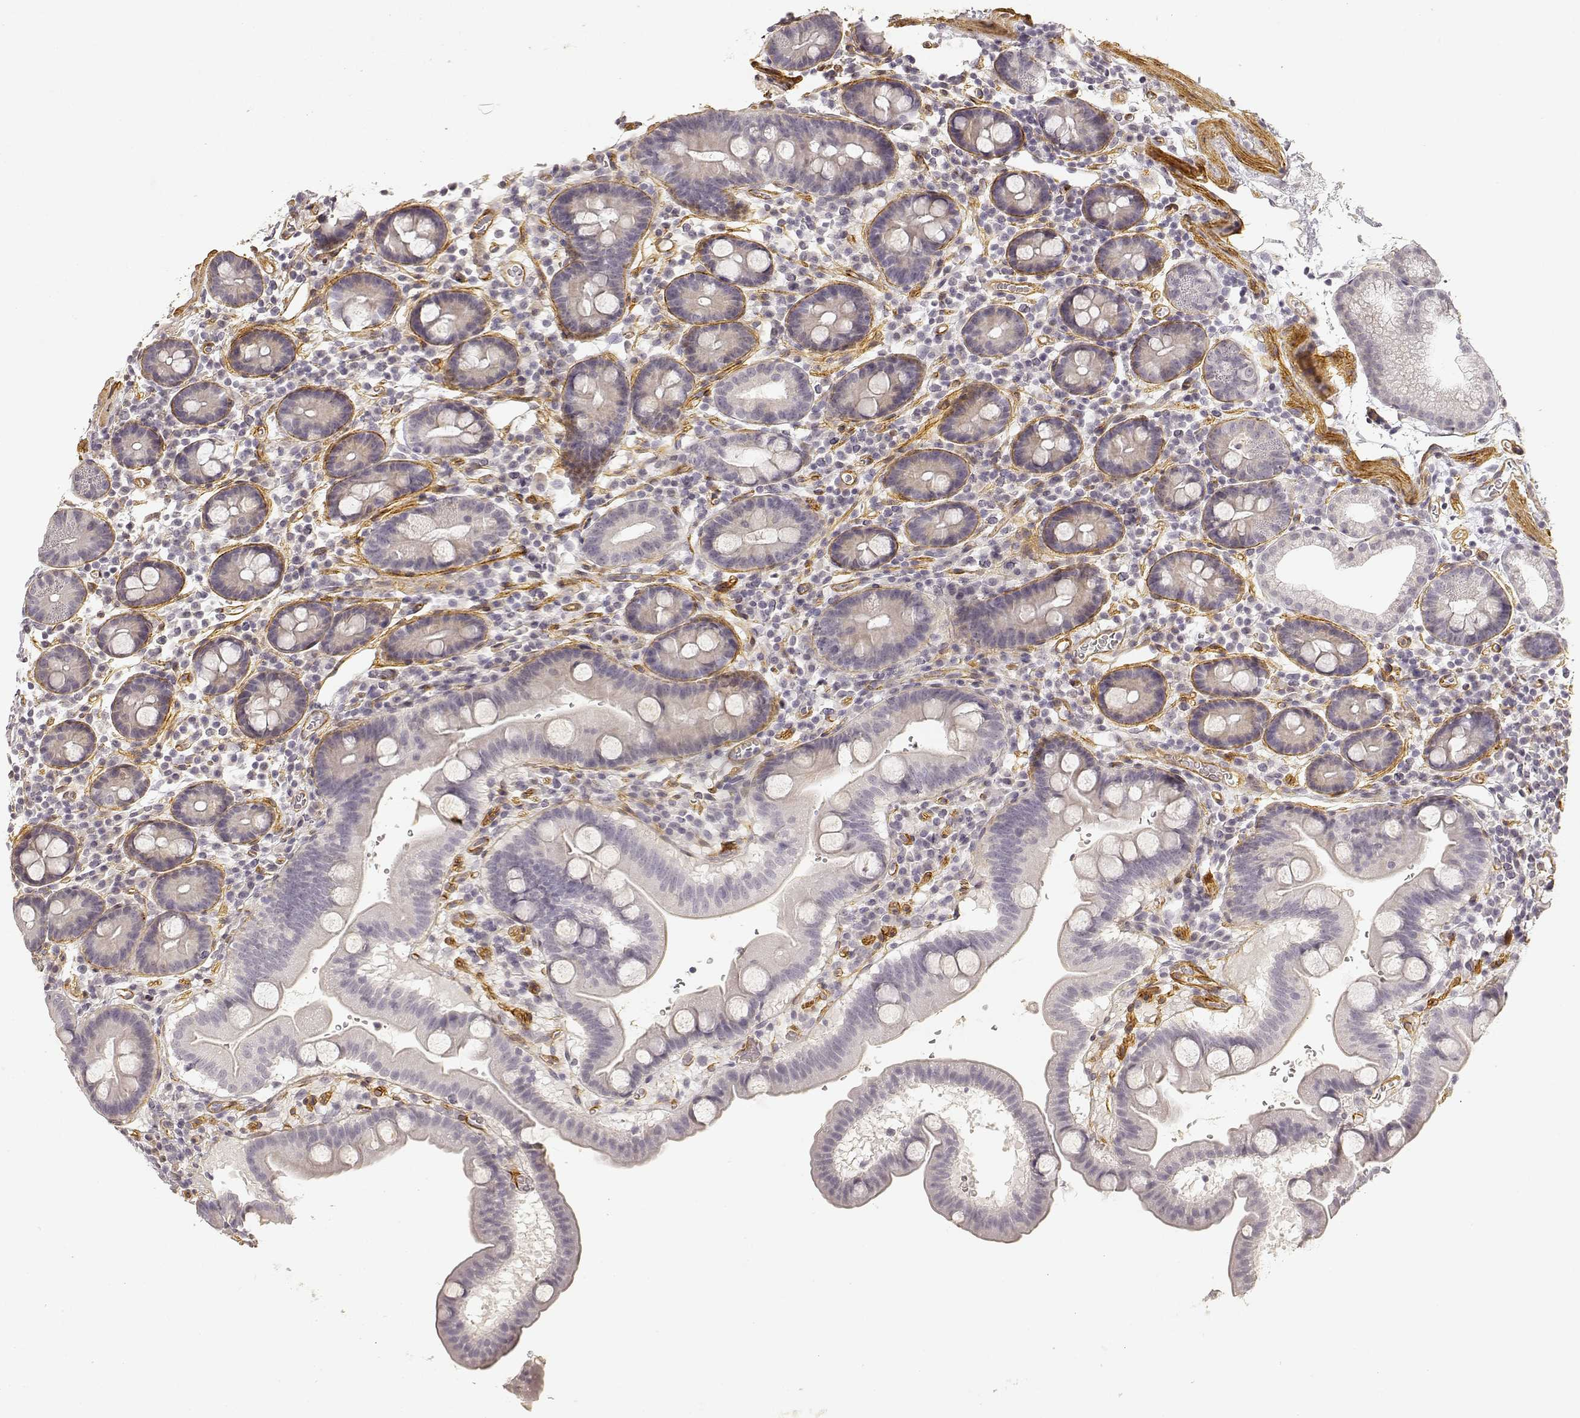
{"staining": {"intensity": "negative", "quantity": "none", "location": "none"}, "tissue": "duodenum", "cell_type": "Glandular cells", "image_type": "normal", "snomed": [{"axis": "morphology", "description": "Normal tissue, NOS"}, {"axis": "topography", "description": "Duodenum"}], "caption": "This is an immunohistochemistry (IHC) photomicrograph of benign duodenum. There is no positivity in glandular cells.", "gene": "LAMA4", "patient": {"sex": "male", "age": 59}}